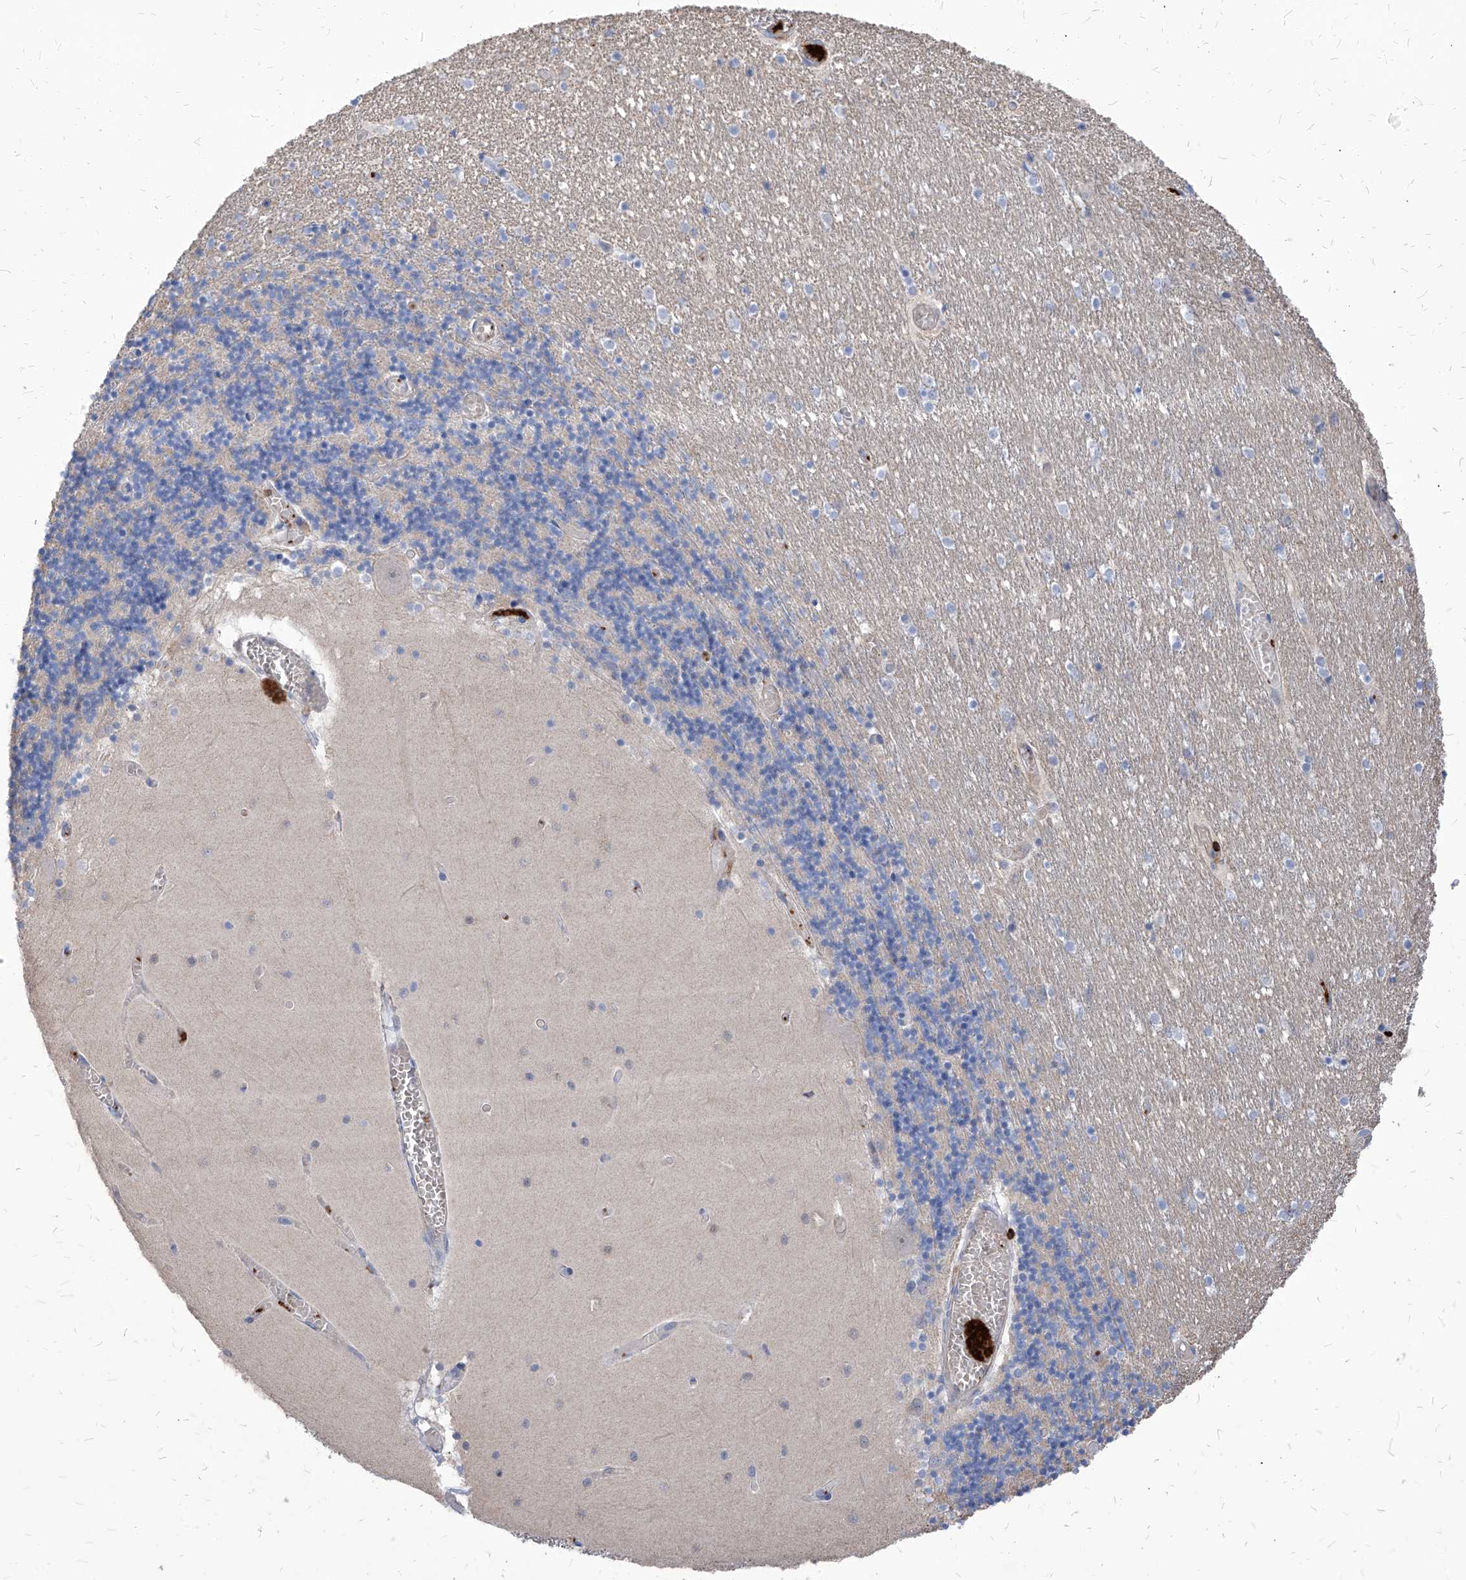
{"staining": {"intensity": "negative", "quantity": "none", "location": "none"}, "tissue": "cerebellum", "cell_type": "Cells in granular layer", "image_type": "normal", "snomed": [{"axis": "morphology", "description": "Normal tissue, NOS"}, {"axis": "topography", "description": "Cerebellum"}], "caption": "Image shows no protein expression in cells in granular layer of unremarkable cerebellum. Brightfield microscopy of immunohistochemistry (IHC) stained with DAB (3,3'-diaminobenzidine) (brown) and hematoxylin (blue), captured at high magnification.", "gene": "ABRACL", "patient": {"sex": "female", "age": 28}}